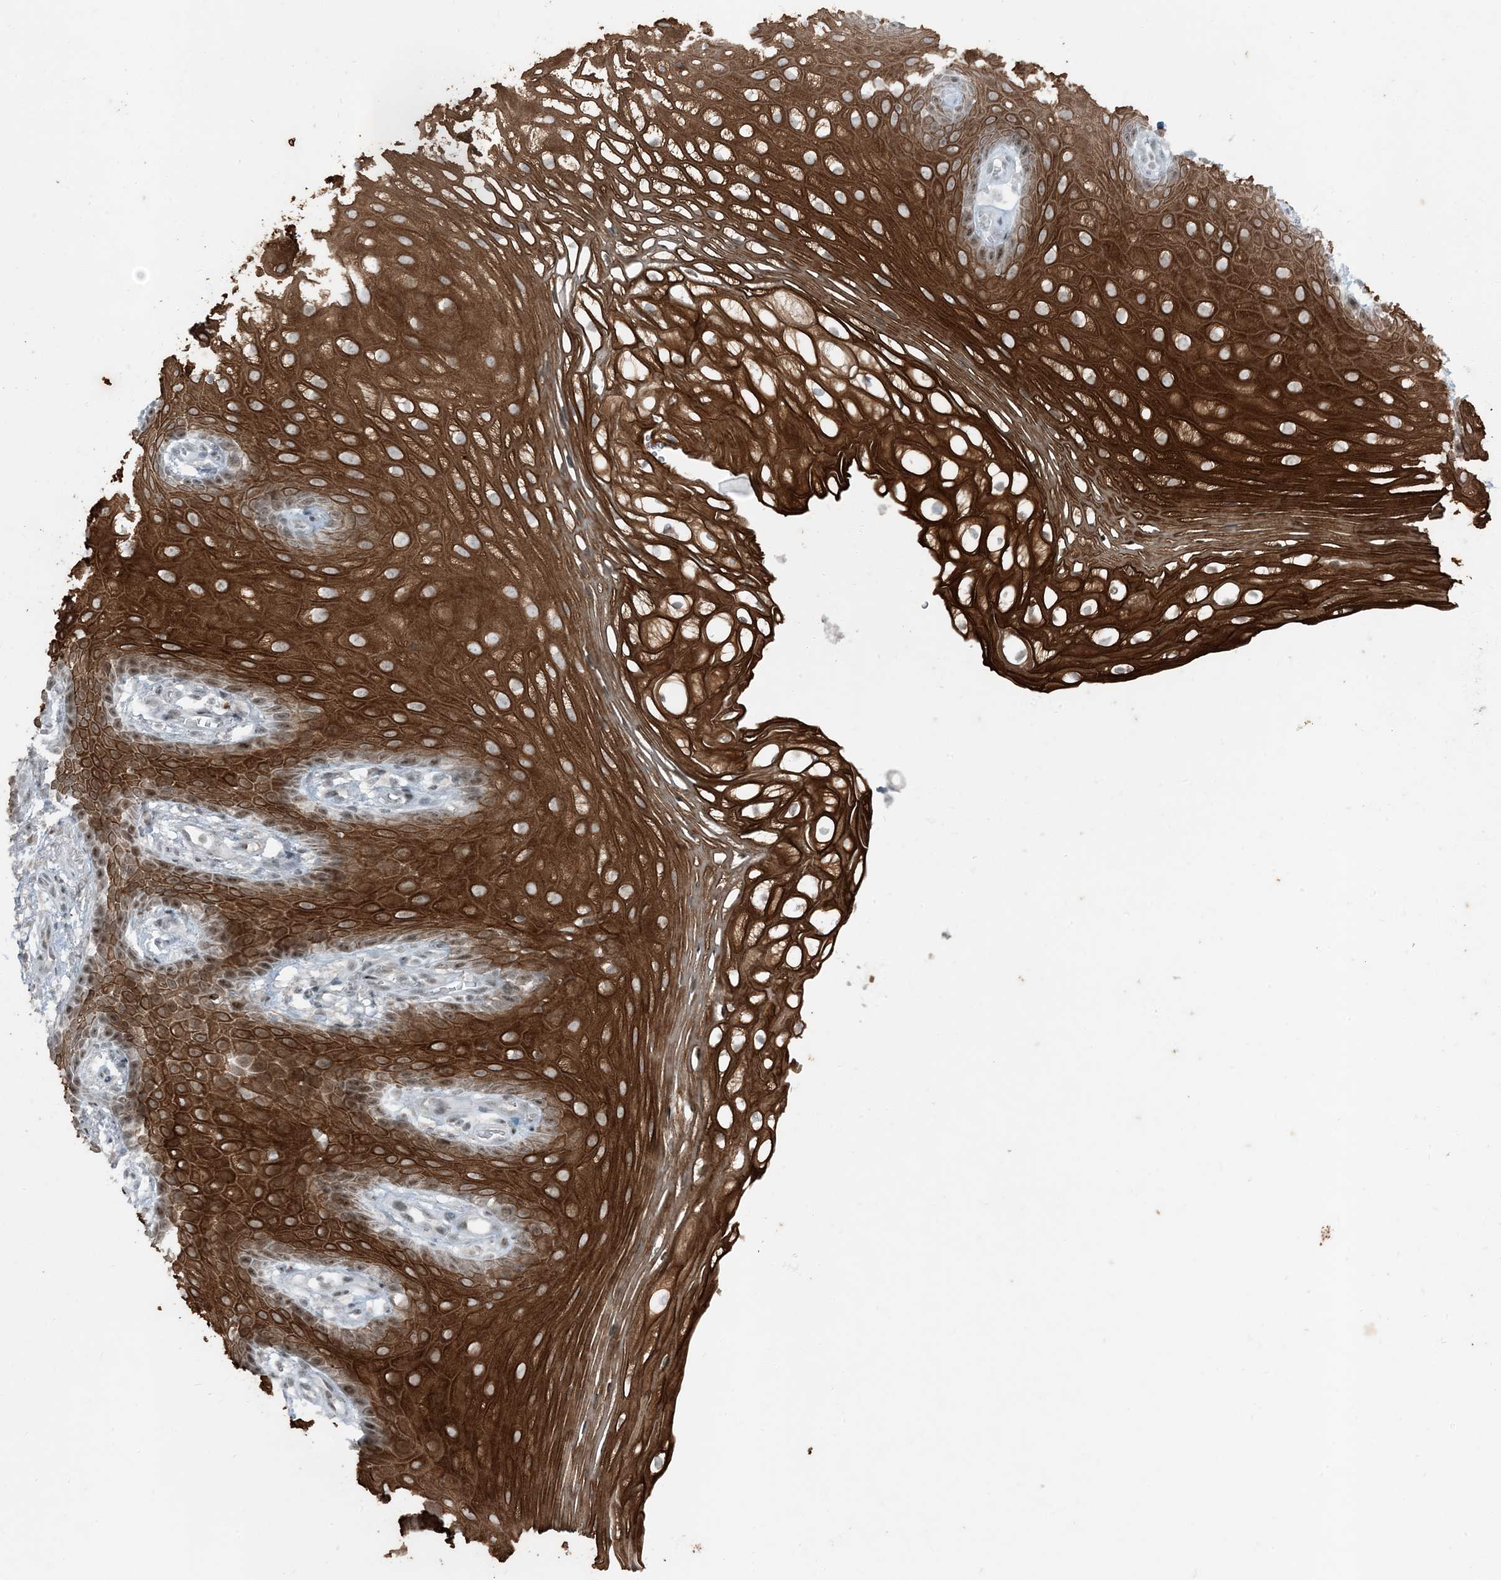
{"staining": {"intensity": "strong", "quantity": ">75%", "location": "cytoplasmic/membranous,nuclear"}, "tissue": "vagina", "cell_type": "Squamous epithelial cells", "image_type": "normal", "snomed": [{"axis": "morphology", "description": "Normal tissue, NOS"}, {"axis": "topography", "description": "Vagina"}], "caption": "Protein expression analysis of benign vagina reveals strong cytoplasmic/membranous,nuclear staining in approximately >75% of squamous epithelial cells.", "gene": "TADA2B", "patient": {"sex": "female", "age": 60}}